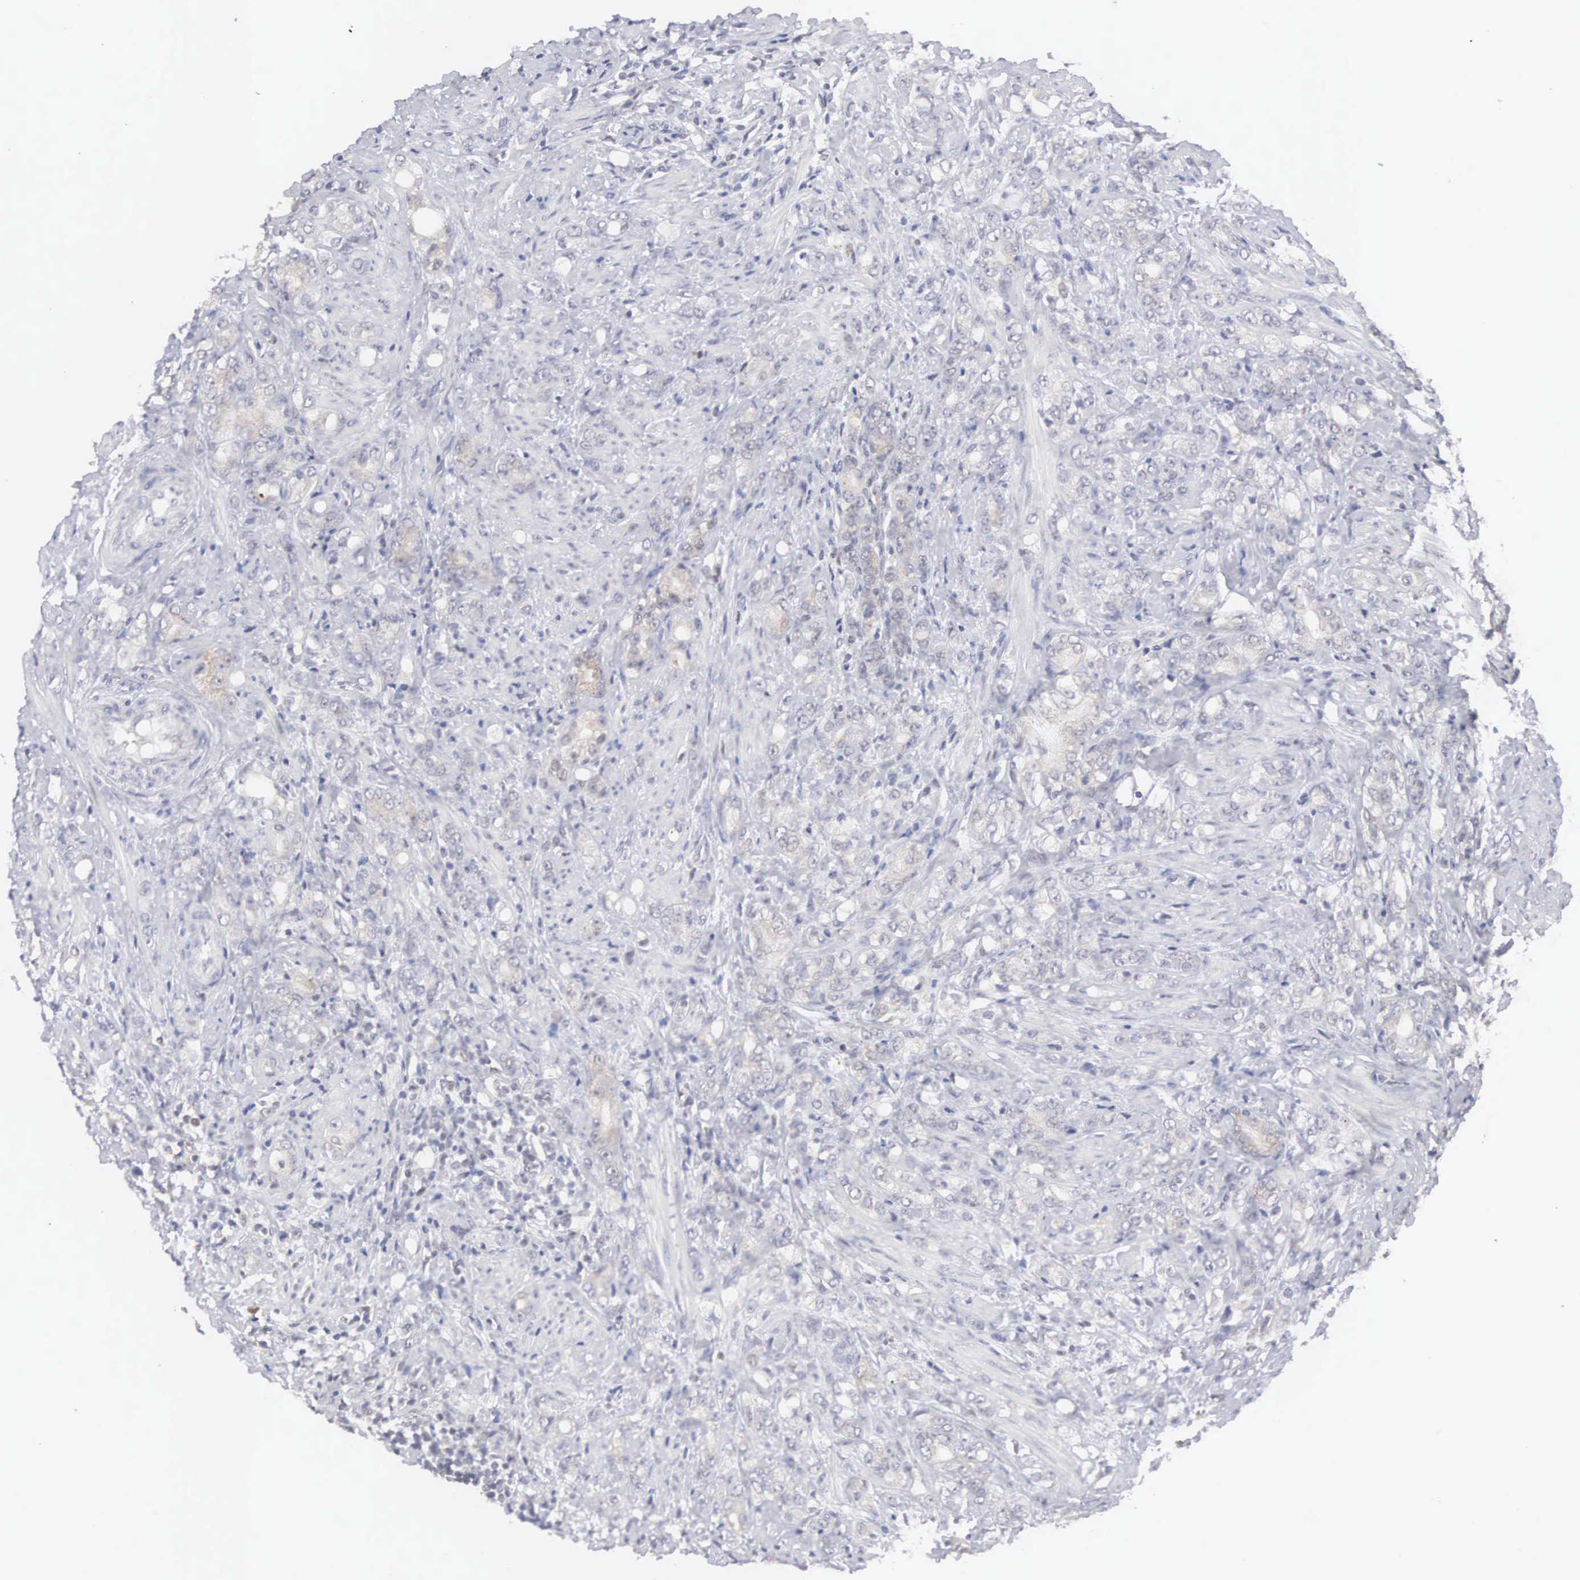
{"staining": {"intensity": "negative", "quantity": "none", "location": "none"}, "tissue": "prostate cancer", "cell_type": "Tumor cells", "image_type": "cancer", "snomed": [{"axis": "morphology", "description": "Adenocarcinoma, Medium grade"}, {"axis": "topography", "description": "Prostate"}], "caption": "Immunohistochemistry (IHC) micrograph of neoplastic tissue: human adenocarcinoma (medium-grade) (prostate) stained with DAB (3,3'-diaminobenzidine) exhibits no significant protein expression in tumor cells. Nuclei are stained in blue.", "gene": "MNAT1", "patient": {"sex": "male", "age": 59}}